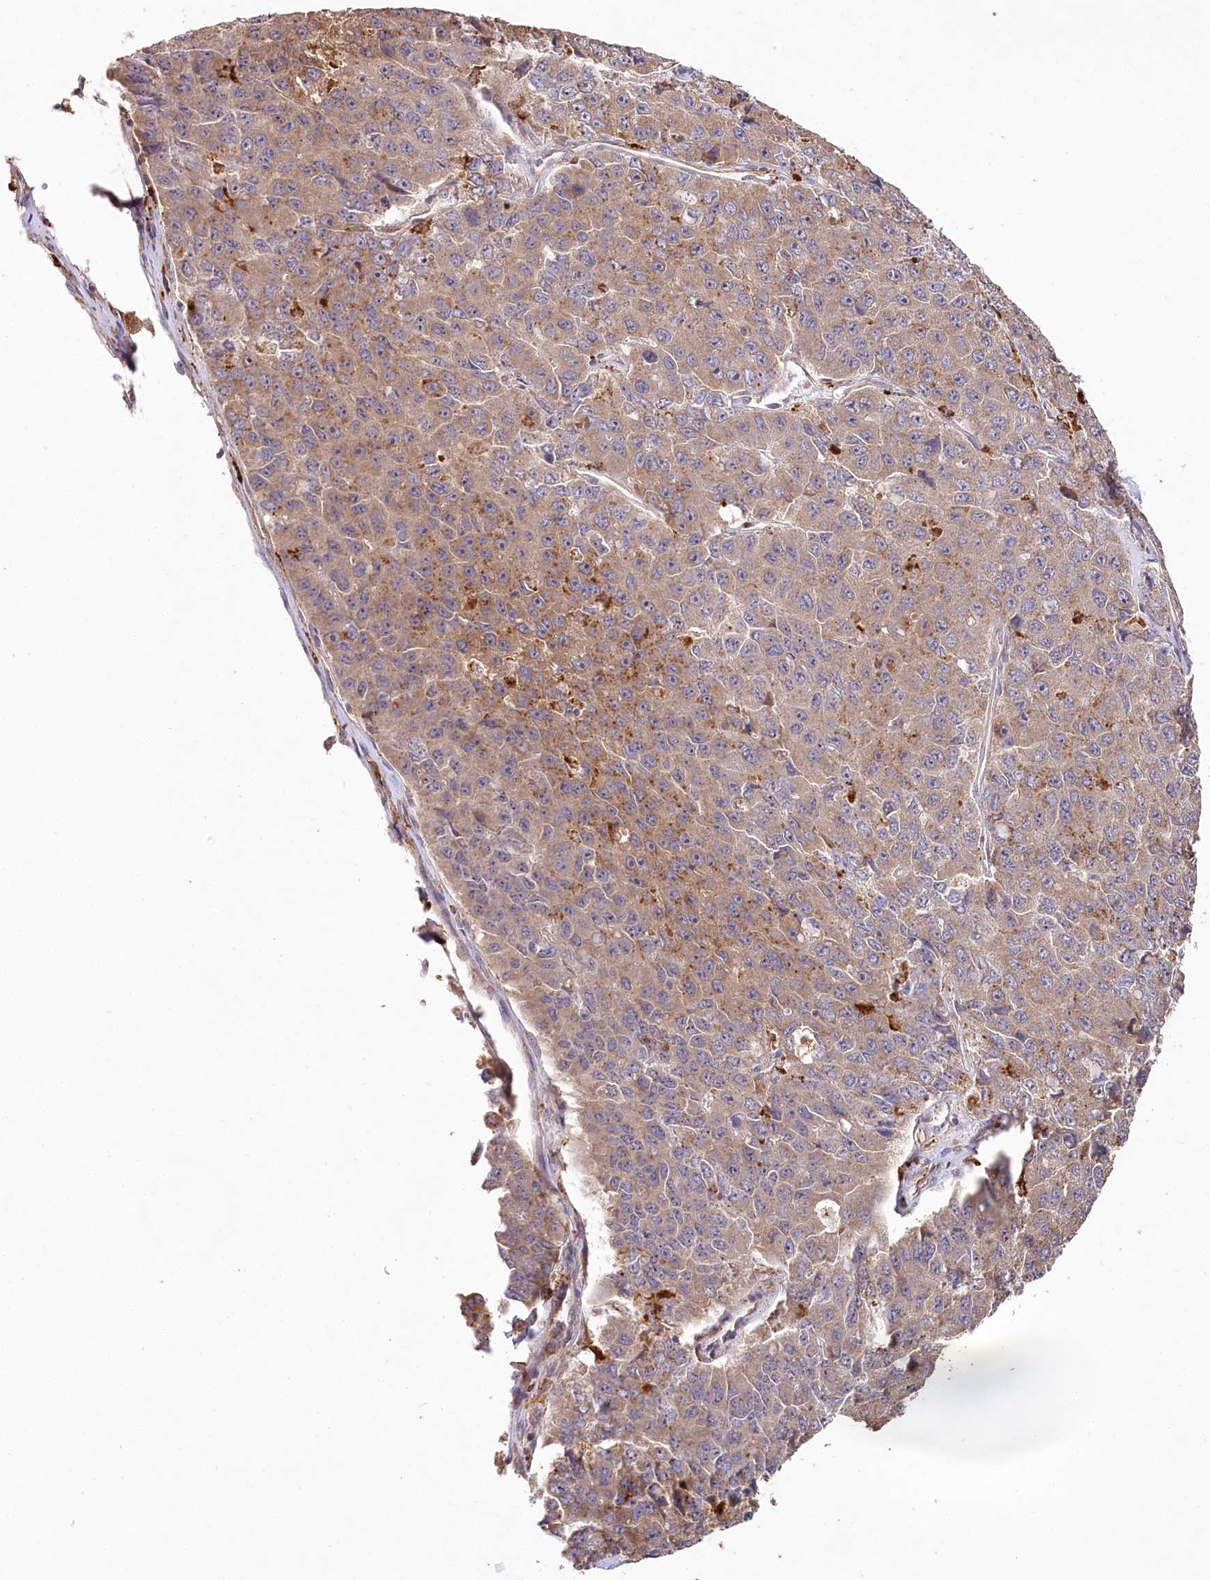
{"staining": {"intensity": "moderate", "quantity": "25%-75%", "location": "cytoplasmic/membranous"}, "tissue": "pancreatic cancer", "cell_type": "Tumor cells", "image_type": "cancer", "snomed": [{"axis": "morphology", "description": "Adenocarcinoma, NOS"}, {"axis": "topography", "description": "Pancreas"}], "caption": "IHC photomicrograph of human pancreatic cancer stained for a protein (brown), which demonstrates medium levels of moderate cytoplasmic/membranous staining in approximately 25%-75% of tumor cells.", "gene": "DMXL1", "patient": {"sex": "male", "age": 50}}